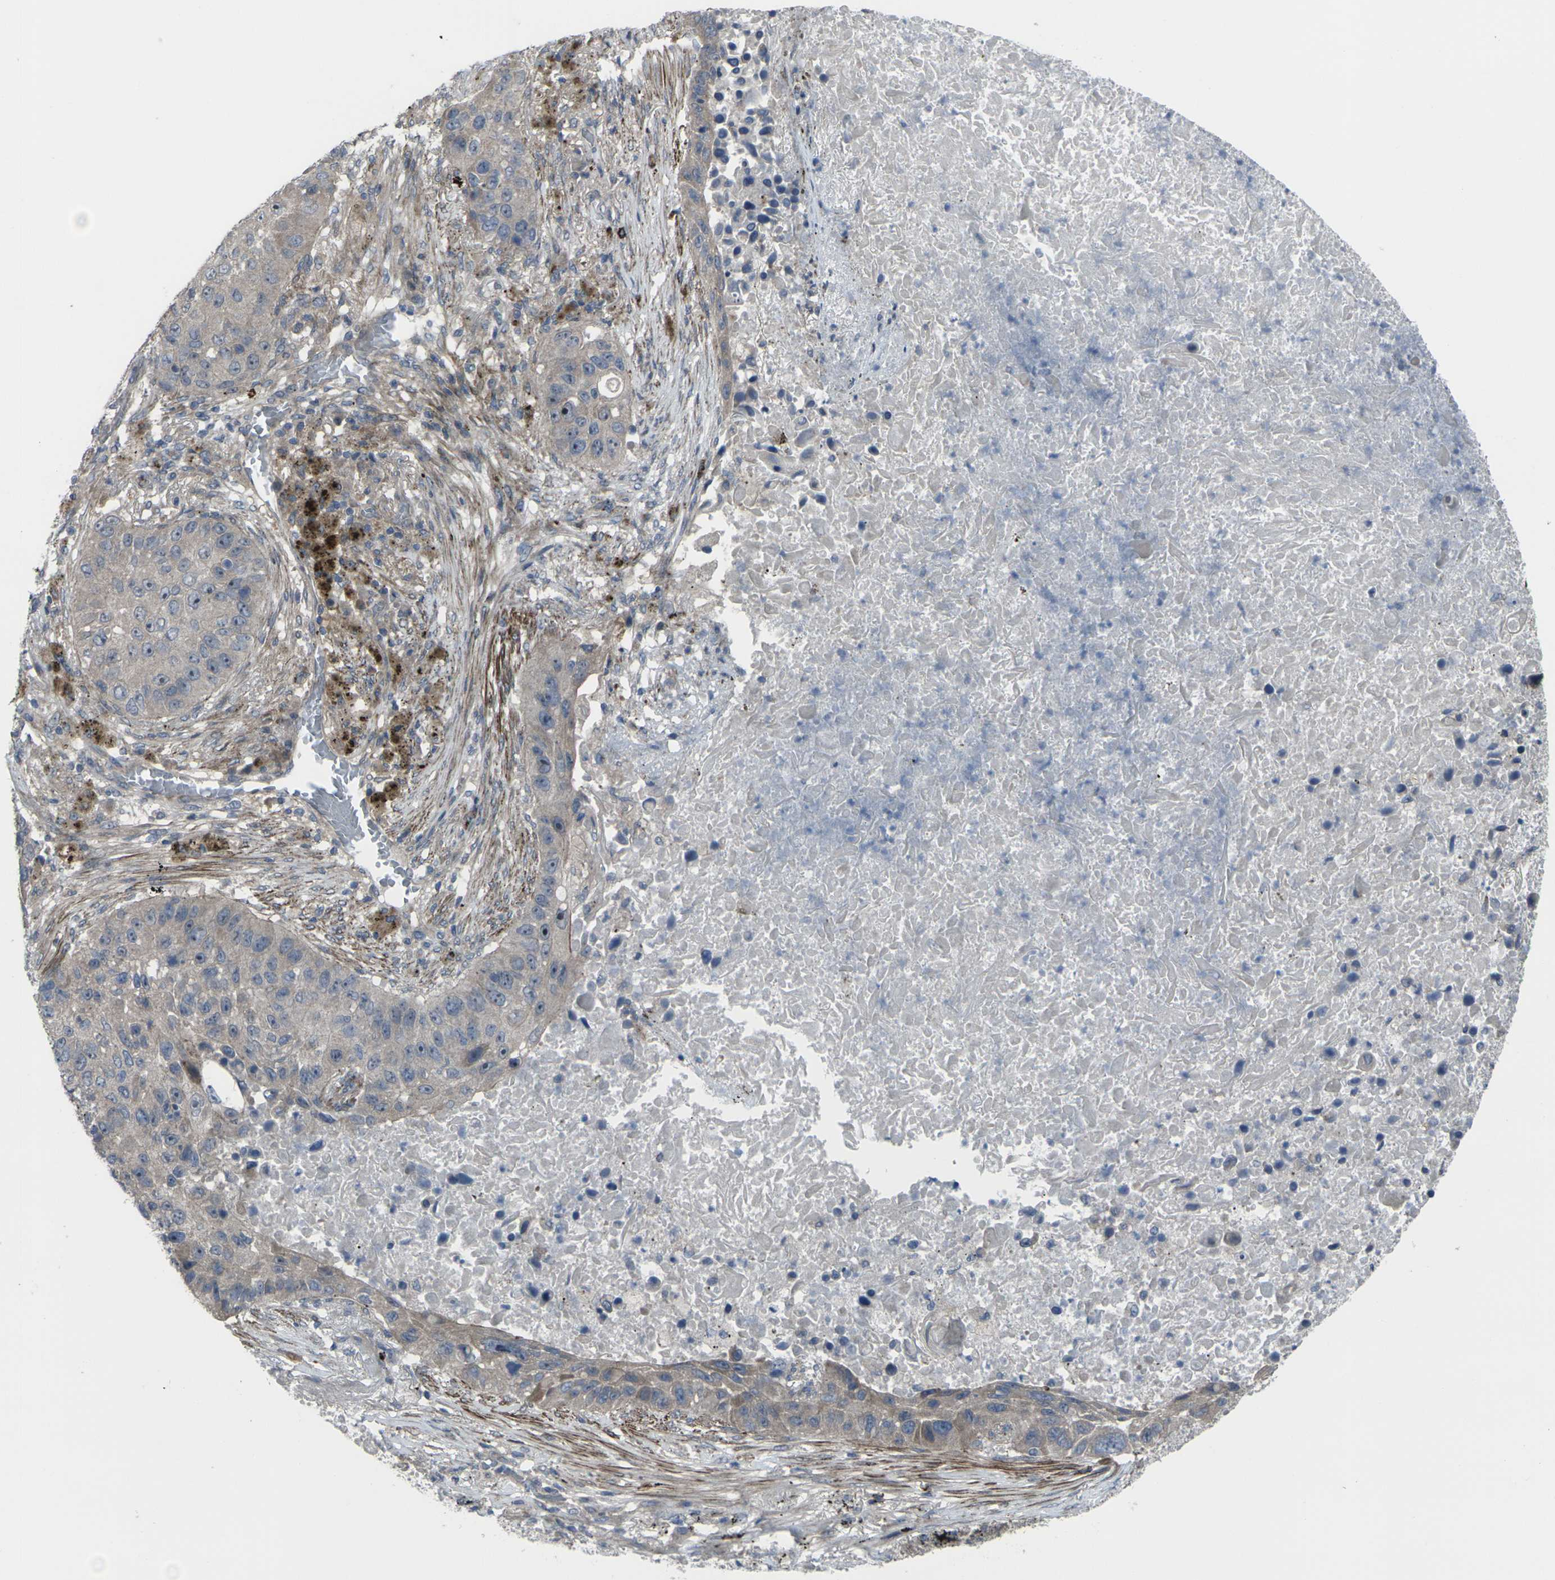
{"staining": {"intensity": "weak", "quantity": ">75%", "location": "cytoplasmic/membranous"}, "tissue": "lung cancer", "cell_type": "Tumor cells", "image_type": "cancer", "snomed": [{"axis": "morphology", "description": "Squamous cell carcinoma, NOS"}, {"axis": "topography", "description": "Lung"}], "caption": "High-power microscopy captured an IHC histopathology image of squamous cell carcinoma (lung), revealing weak cytoplasmic/membranous positivity in about >75% of tumor cells.", "gene": "CCR10", "patient": {"sex": "male", "age": 57}}